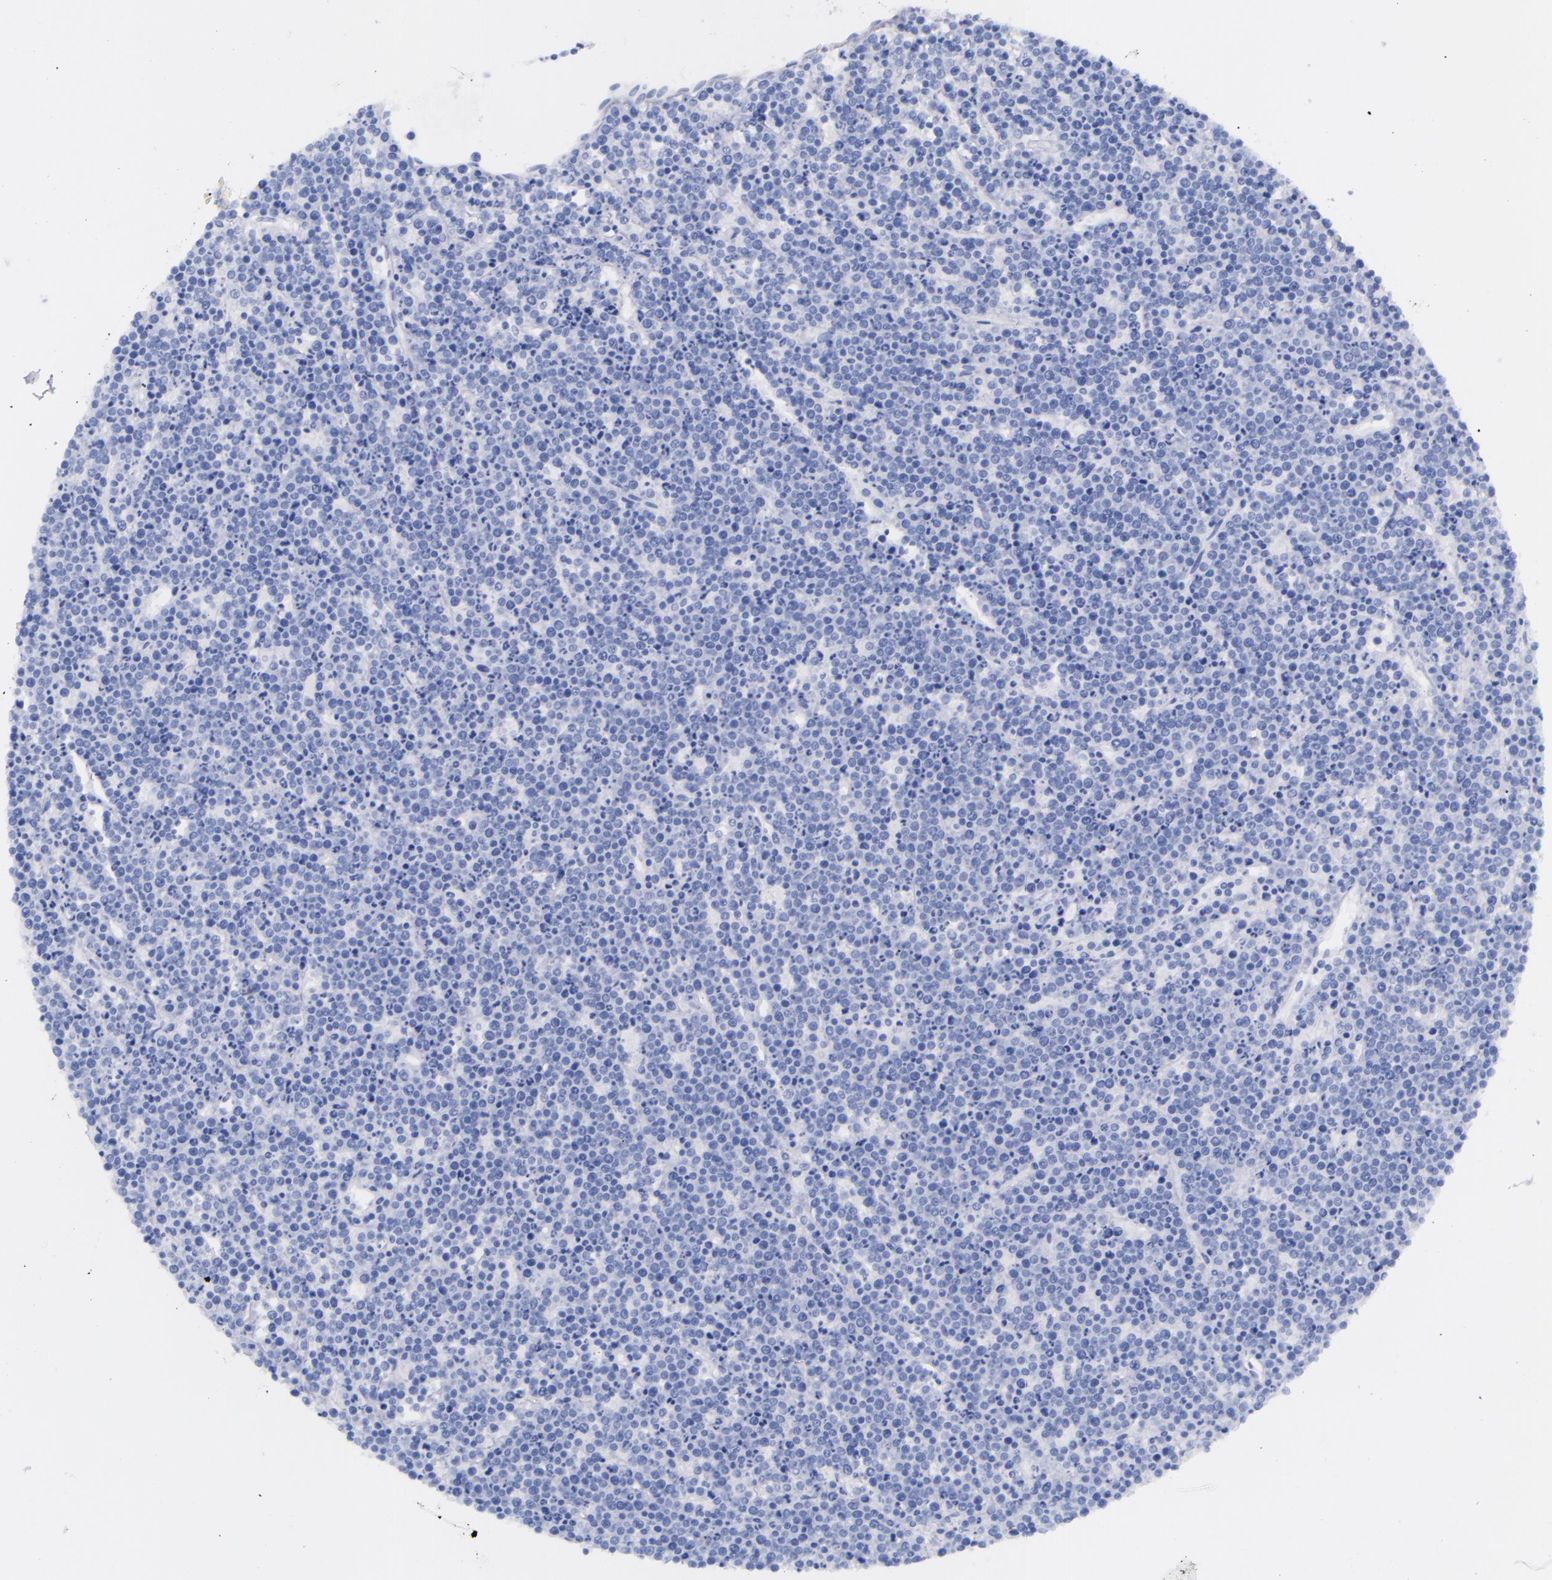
{"staining": {"intensity": "negative", "quantity": "none", "location": "none"}, "tissue": "lymphoma", "cell_type": "Tumor cells", "image_type": "cancer", "snomed": [{"axis": "morphology", "description": "Malignant lymphoma, non-Hodgkin's type, High grade"}, {"axis": "topography", "description": "Ovary"}], "caption": "Protein analysis of malignant lymphoma, non-Hodgkin's type (high-grade) demonstrates no significant positivity in tumor cells. Brightfield microscopy of immunohistochemistry stained with DAB (3,3'-diaminobenzidine) (brown) and hematoxylin (blue), captured at high magnification.", "gene": "SFTPA2", "patient": {"sex": "female", "age": 56}}